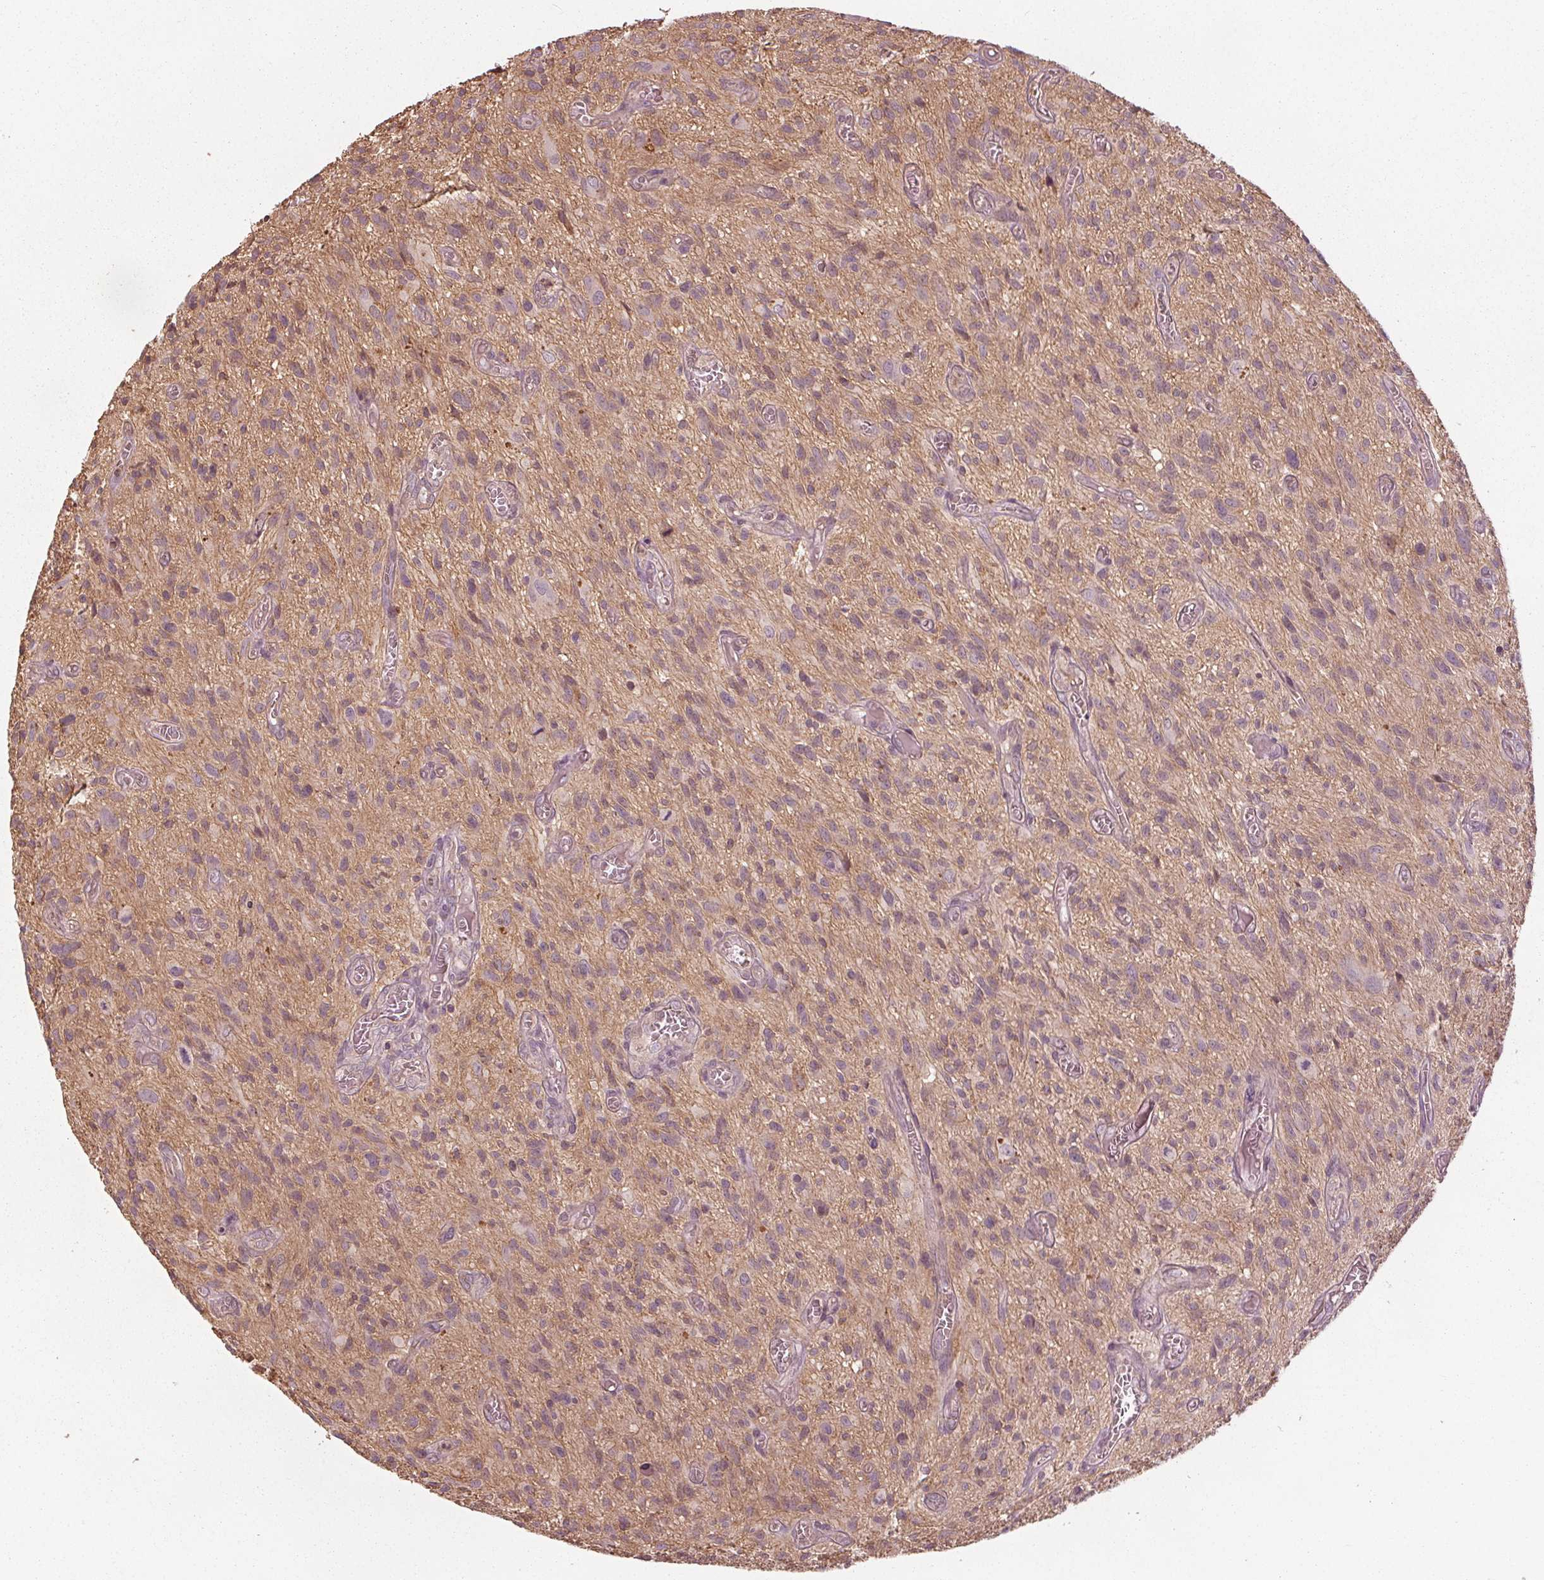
{"staining": {"intensity": "weak", "quantity": "25%-75%", "location": "cytoplasmic/membranous"}, "tissue": "glioma", "cell_type": "Tumor cells", "image_type": "cancer", "snomed": [{"axis": "morphology", "description": "Glioma, malignant, High grade"}, {"axis": "topography", "description": "Brain"}], "caption": "Weak cytoplasmic/membranous protein positivity is appreciated in about 25%-75% of tumor cells in high-grade glioma (malignant).", "gene": "GNB2", "patient": {"sex": "male", "age": 75}}